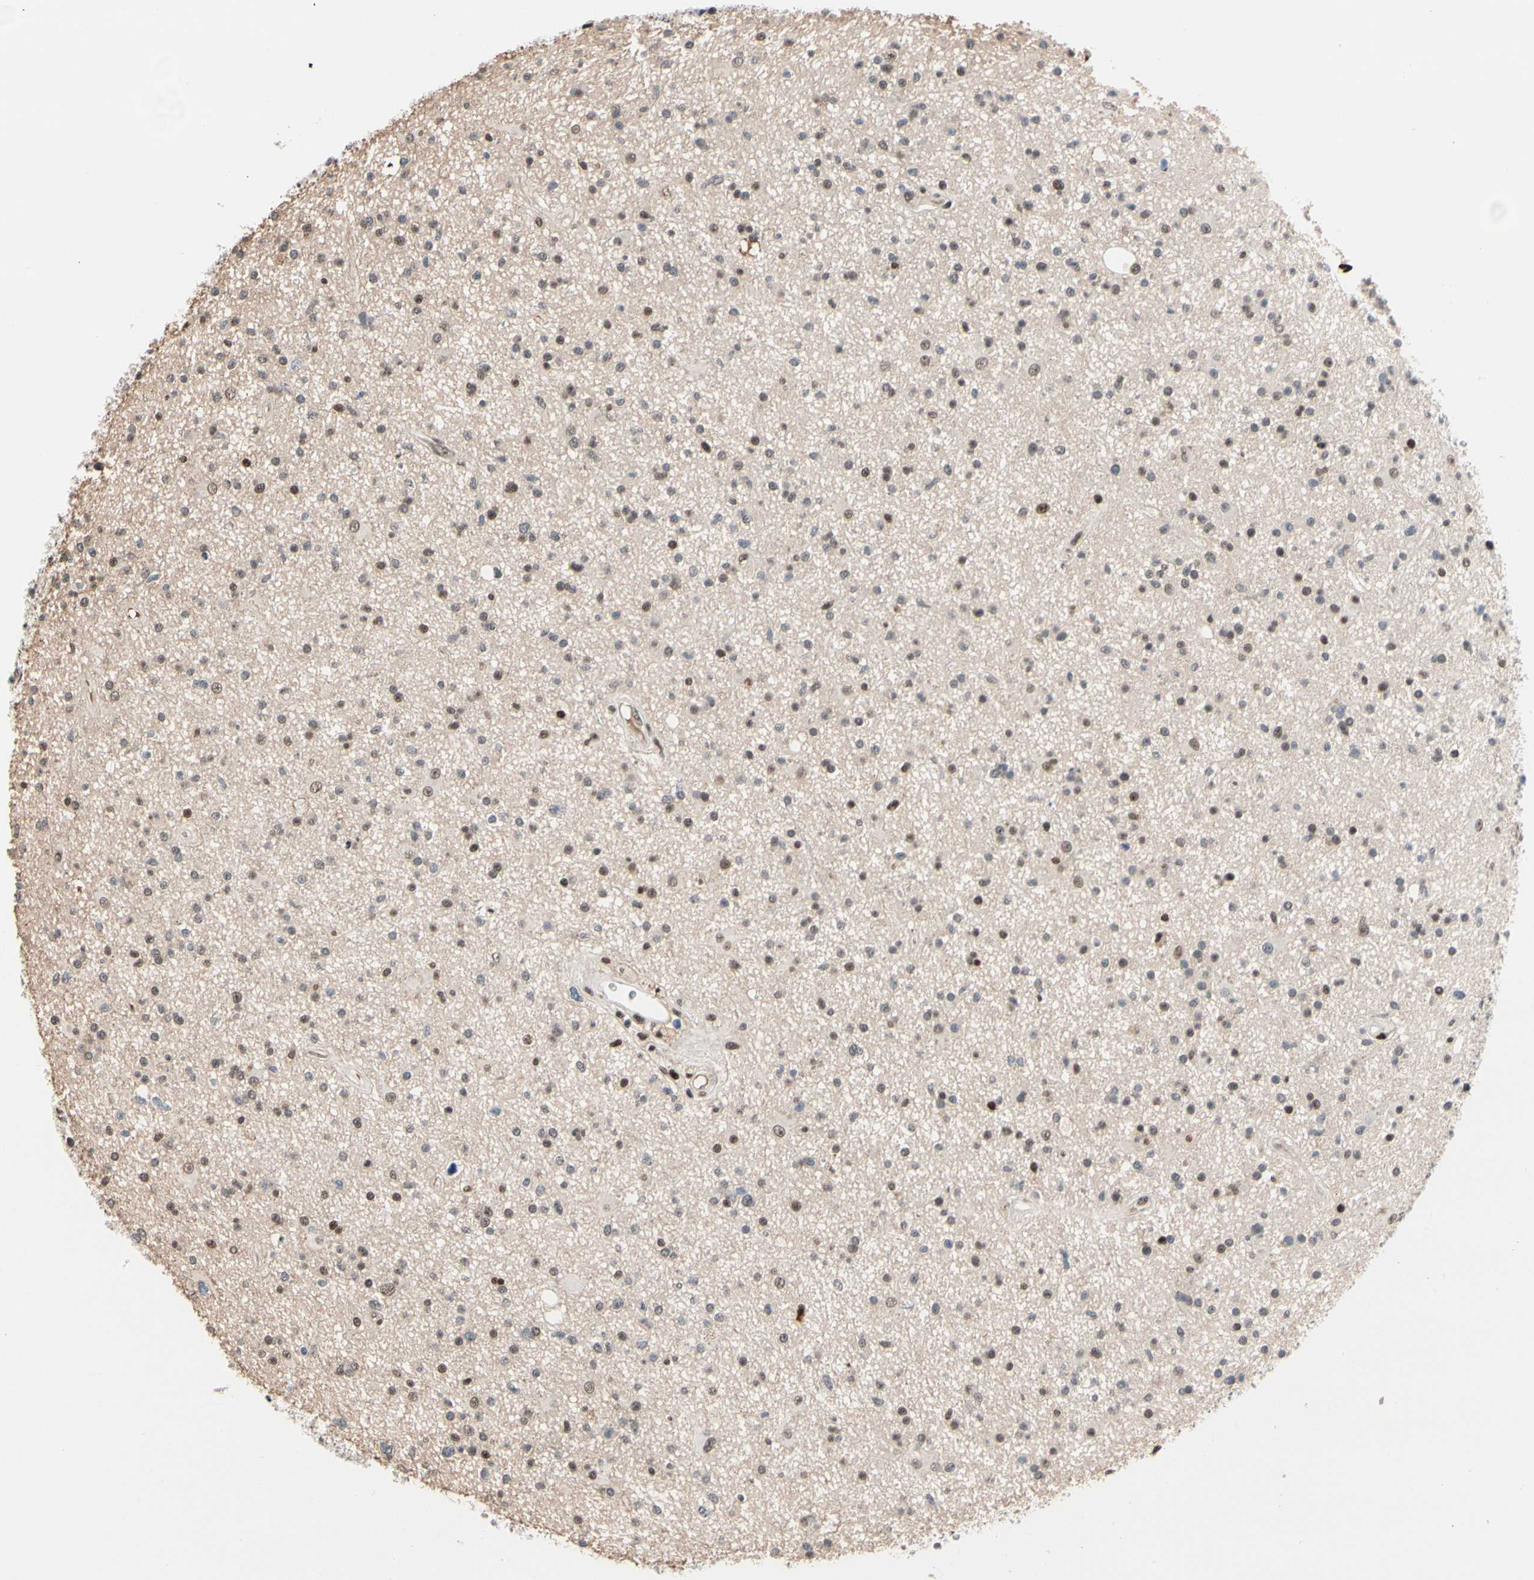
{"staining": {"intensity": "weak", "quantity": "25%-75%", "location": "nuclear"}, "tissue": "glioma", "cell_type": "Tumor cells", "image_type": "cancer", "snomed": [{"axis": "morphology", "description": "Glioma, malignant, High grade"}, {"axis": "topography", "description": "Brain"}], "caption": "This is an image of IHC staining of high-grade glioma (malignant), which shows weak staining in the nuclear of tumor cells.", "gene": "FOXO3", "patient": {"sex": "male", "age": 33}}